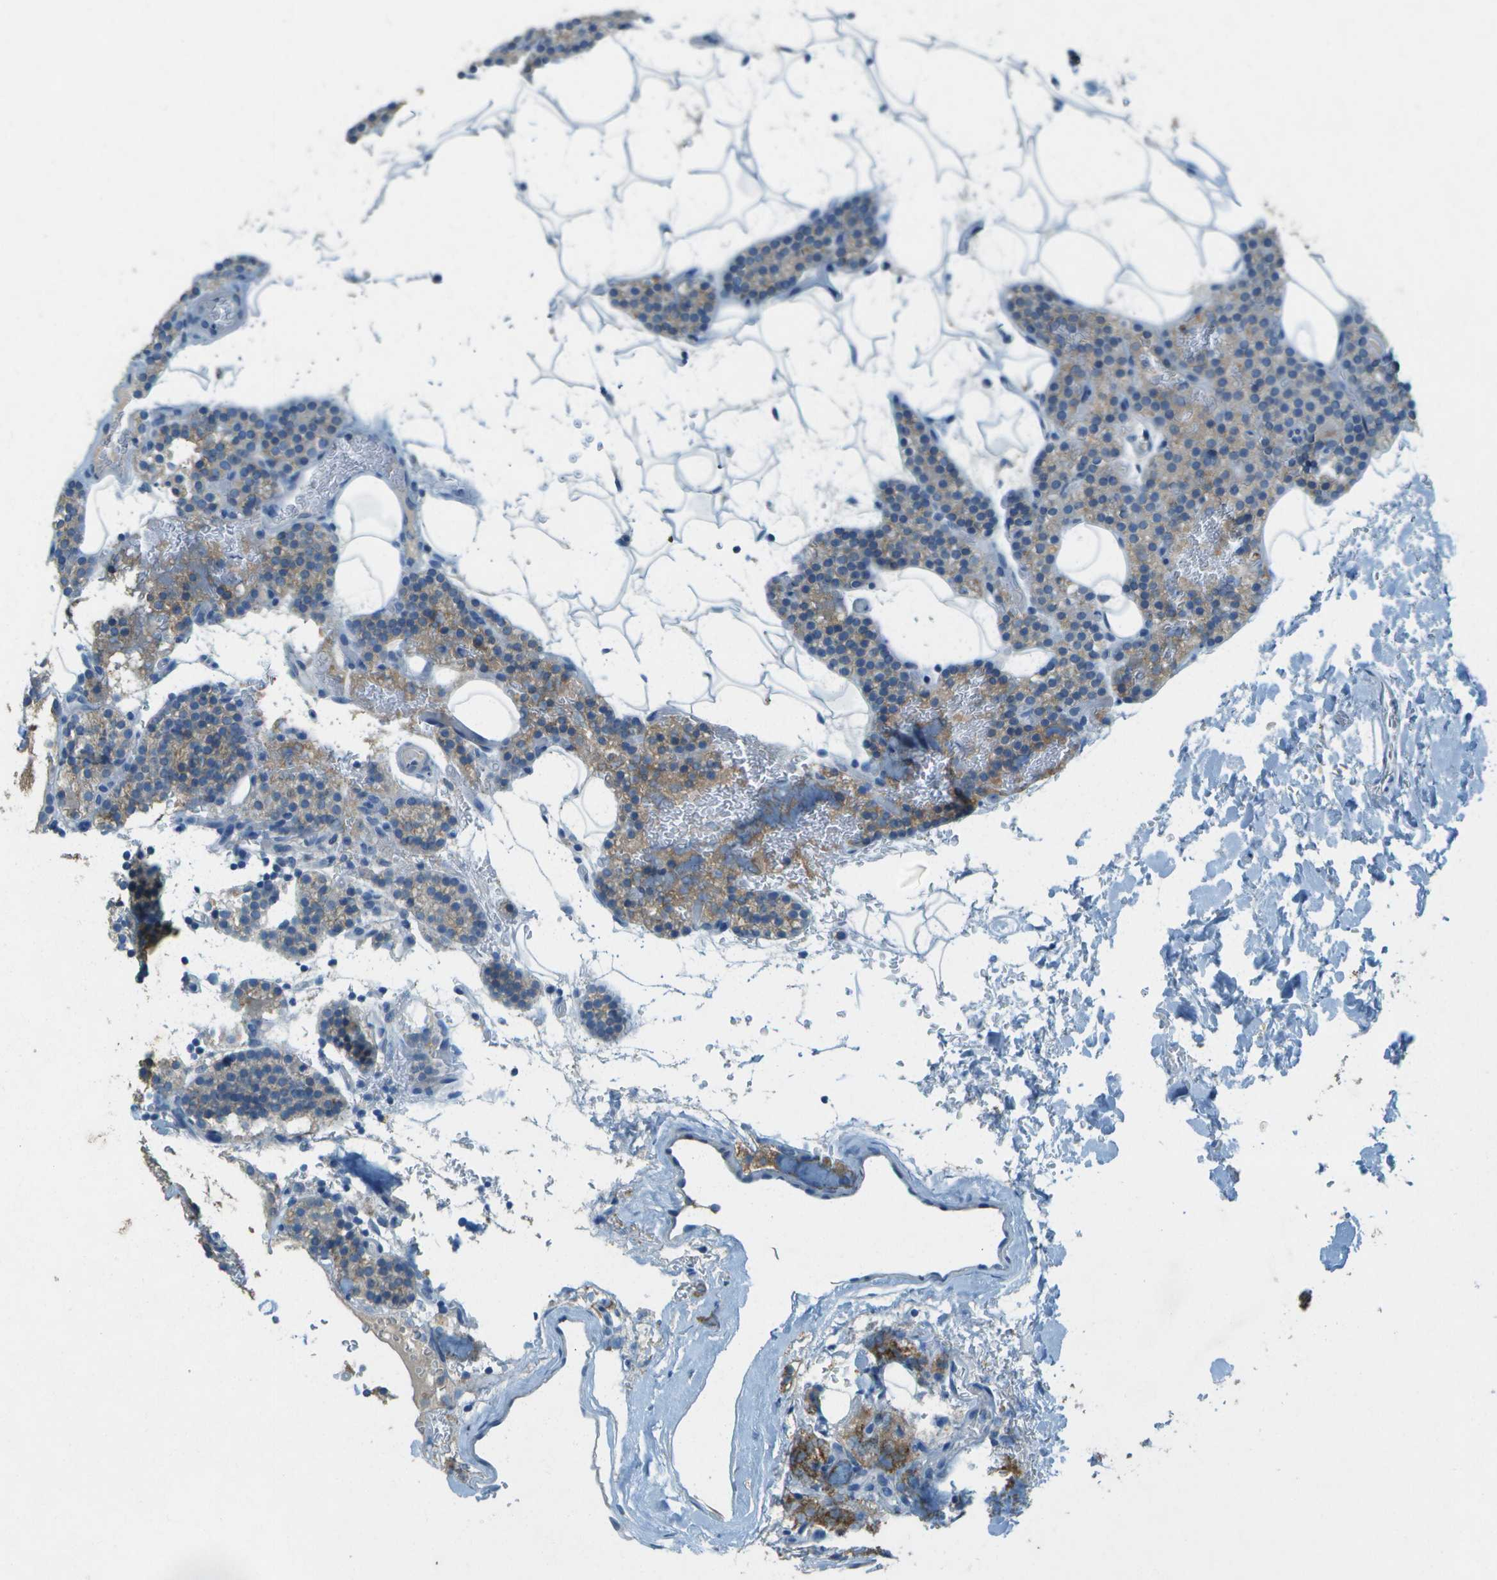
{"staining": {"intensity": "moderate", "quantity": ">75%", "location": "cytoplasmic/membranous"}, "tissue": "parathyroid gland", "cell_type": "Glandular cells", "image_type": "normal", "snomed": [{"axis": "morphology", "description": "Normal tissue, NOS"}, {"axis": "morphology", "description": "Inflammation chronic"}, {"axis": "morphology", "description": "Goiter, colloid"}, {"axis": "topography", "description": "Thyroid gland"}, {"axis": "topography", "description": "Parathyroid gland"}], "caption": "Immunohistochemical staining of benign parathyroid gland exhibits medium levels of moderate cytoplasmic/membranous positivity in about >75% of glandular cells. (Brightfield microscopy of DAB IHC at high magnification).", "gene": "LGI2", "patient": {"sex": "male", "age": 65}}